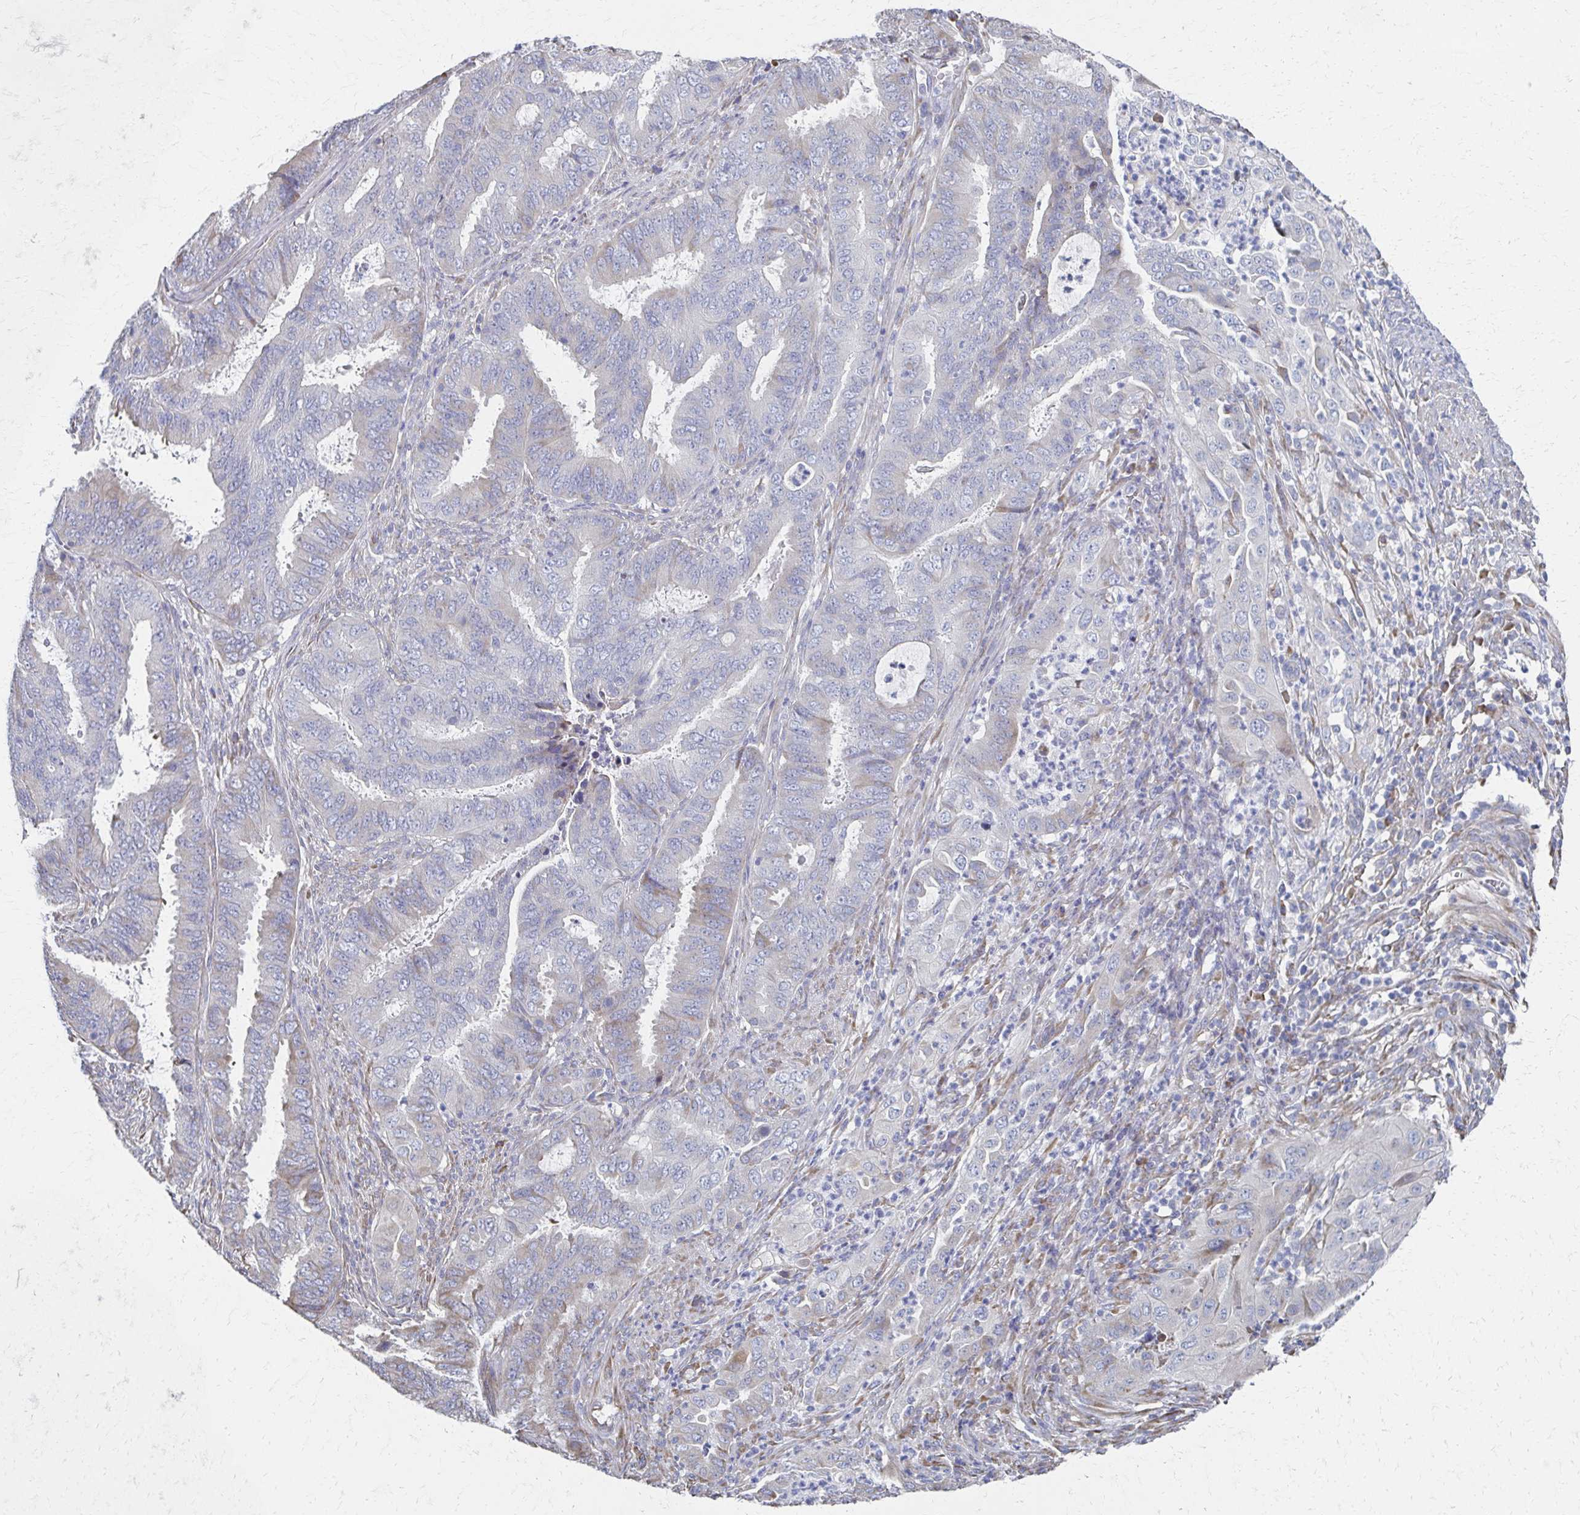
{"staining": {"intensity": "negative", "quantity": "none", "location": "none"}, "tissue": "endometrial cancer", "cell_type": "Tumor cells", "image_type": "cancer", "snomed": [{"axis": "morphology", "description": "Adenocarcinoma, NOS"}, {"axis": "topography", "description": "Endometrium"}], "caption": "Tumor cells show no significant staining in endometrial cancer (adenocarcinoma).", "gene": "ATP1A3", "patient": {"sex": "female", "age": 51}}